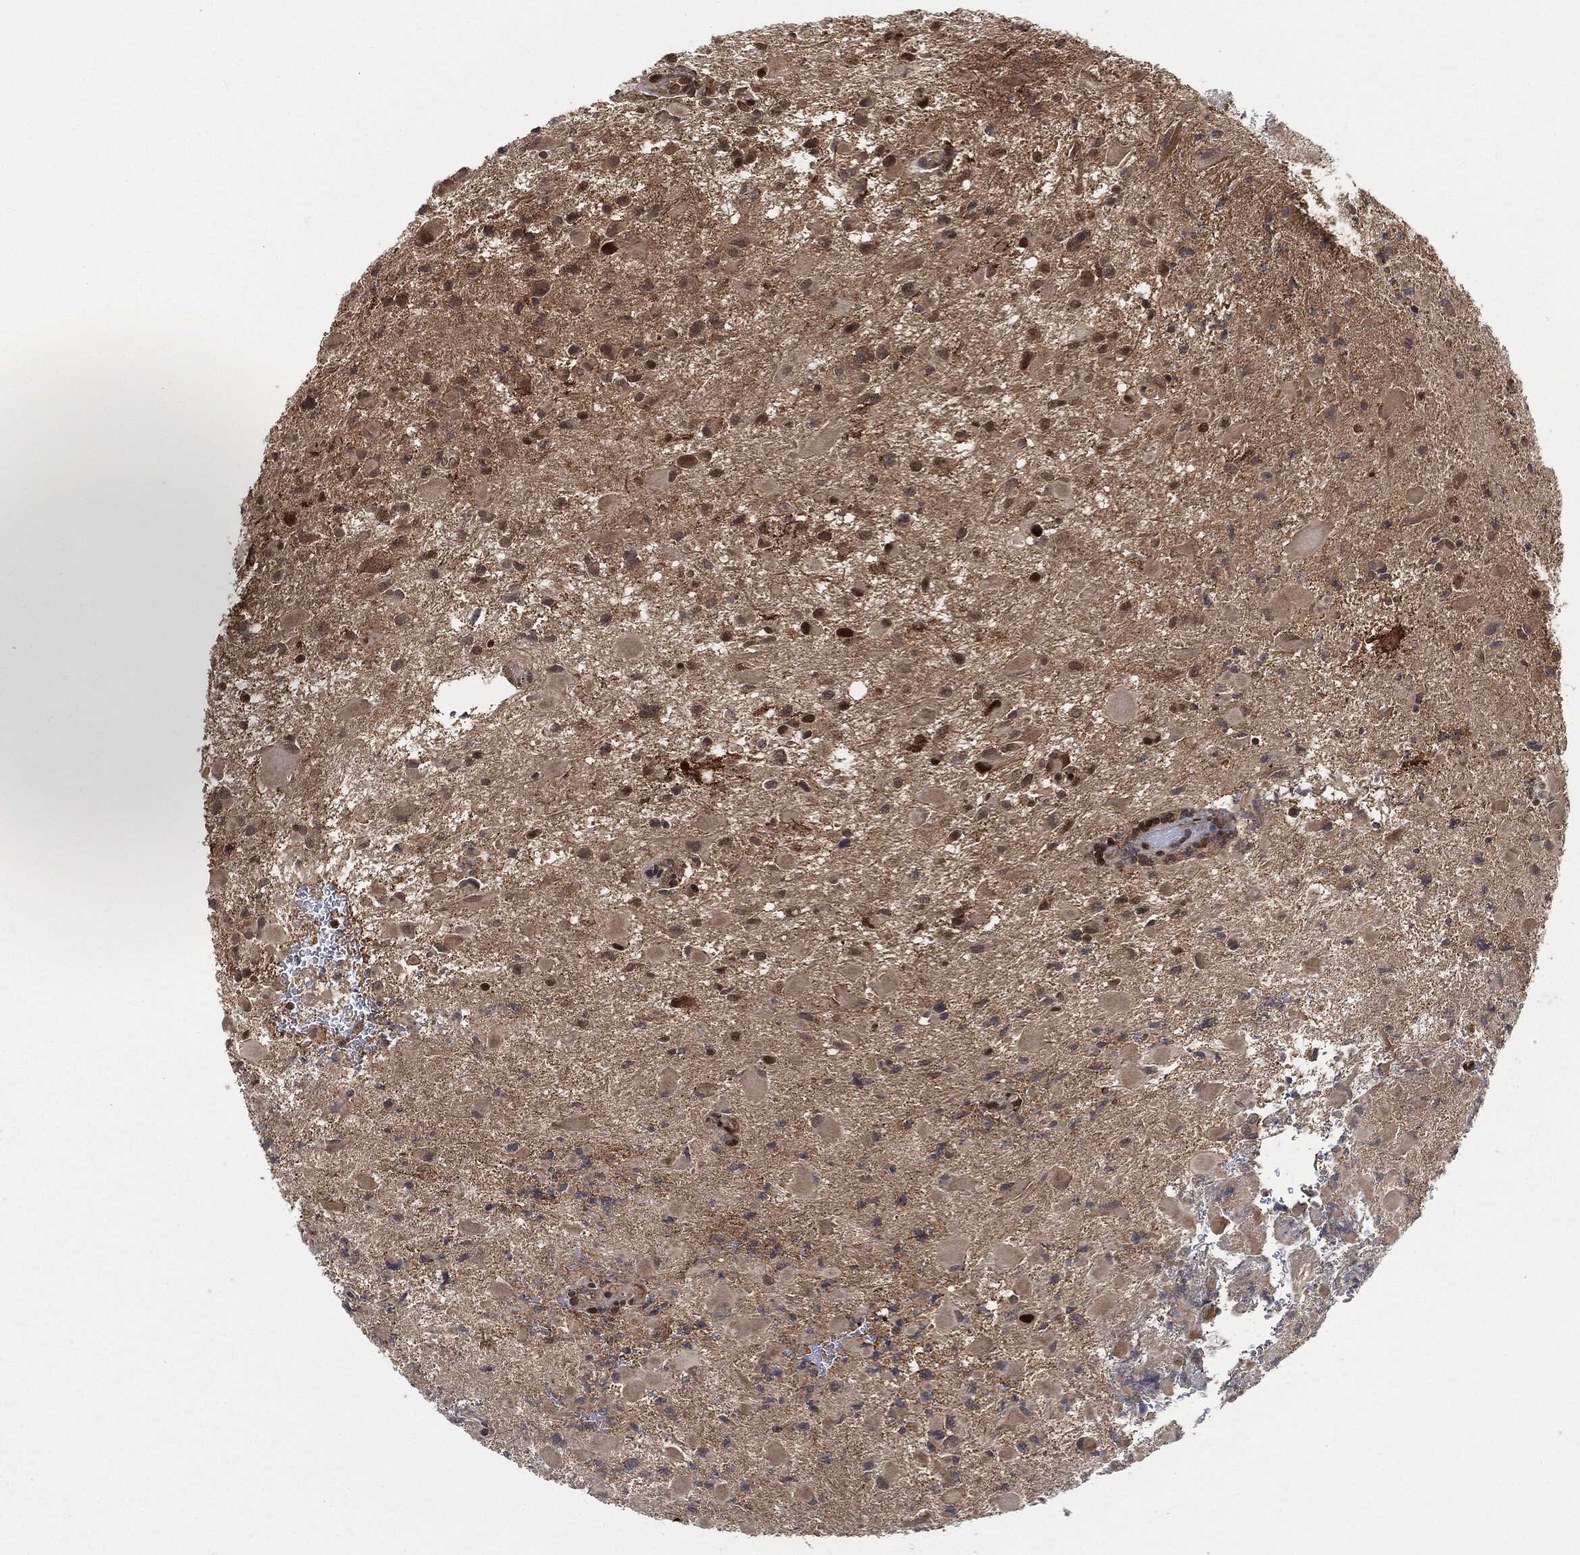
{"staining": {"intensity": "moderate", "quantity": "<25%", "location": "nuclear"}, "tissue": "glioma", "cell_type": "Tumor cells", "image_type": "cancer", "snomed": [{"axis": "morphology", "description": "Glioma, malignant, Low grade"}, {"axis": "topography", "description": "Brain"}], "caption": "Tumor cells show low levels of moderate nuclear positivity in approximately <25% of cells in human glioma. Nuclei are stained in blue.", "gene": "CUTA", "patient": {"sex": "female", "age": 32}}